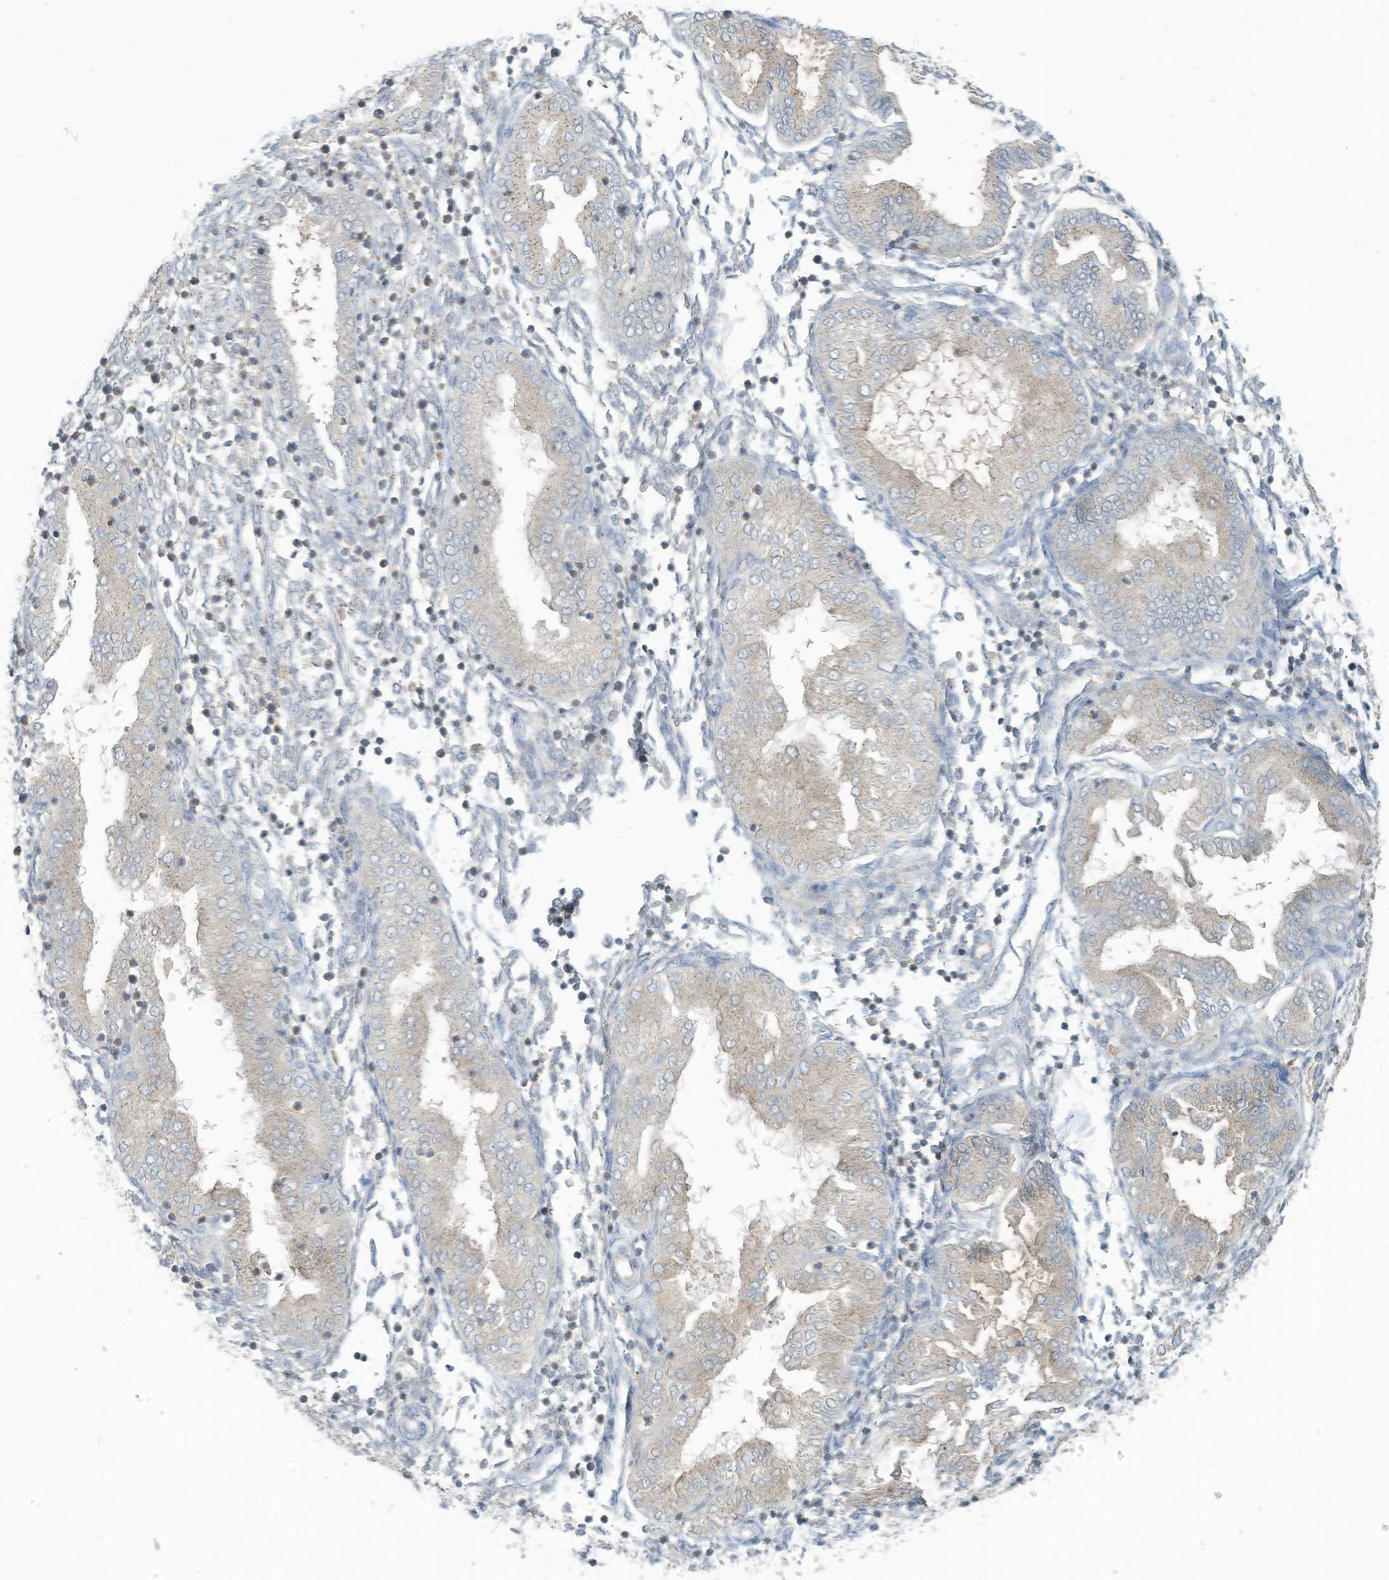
{"staining": {"intensity": "negative", "quantity": "none", "location": "none"}, "tissue": "endometrium", "cell_type": "Cells in endometrial stroma", "image_type": "normal", "snomed": [{"axis": "morphology", "description": "Normal tissue, NOS"}, {"axis": "topography", "description": "Endometrium"}], "caption": "A micrograph of endometrium stained for a protein exhibits no brown staining in cells in endometrial stroma. Nuclei are stained in blue.", "gene": "PARVG", "patient": {"sex": "female", "age": 53}}